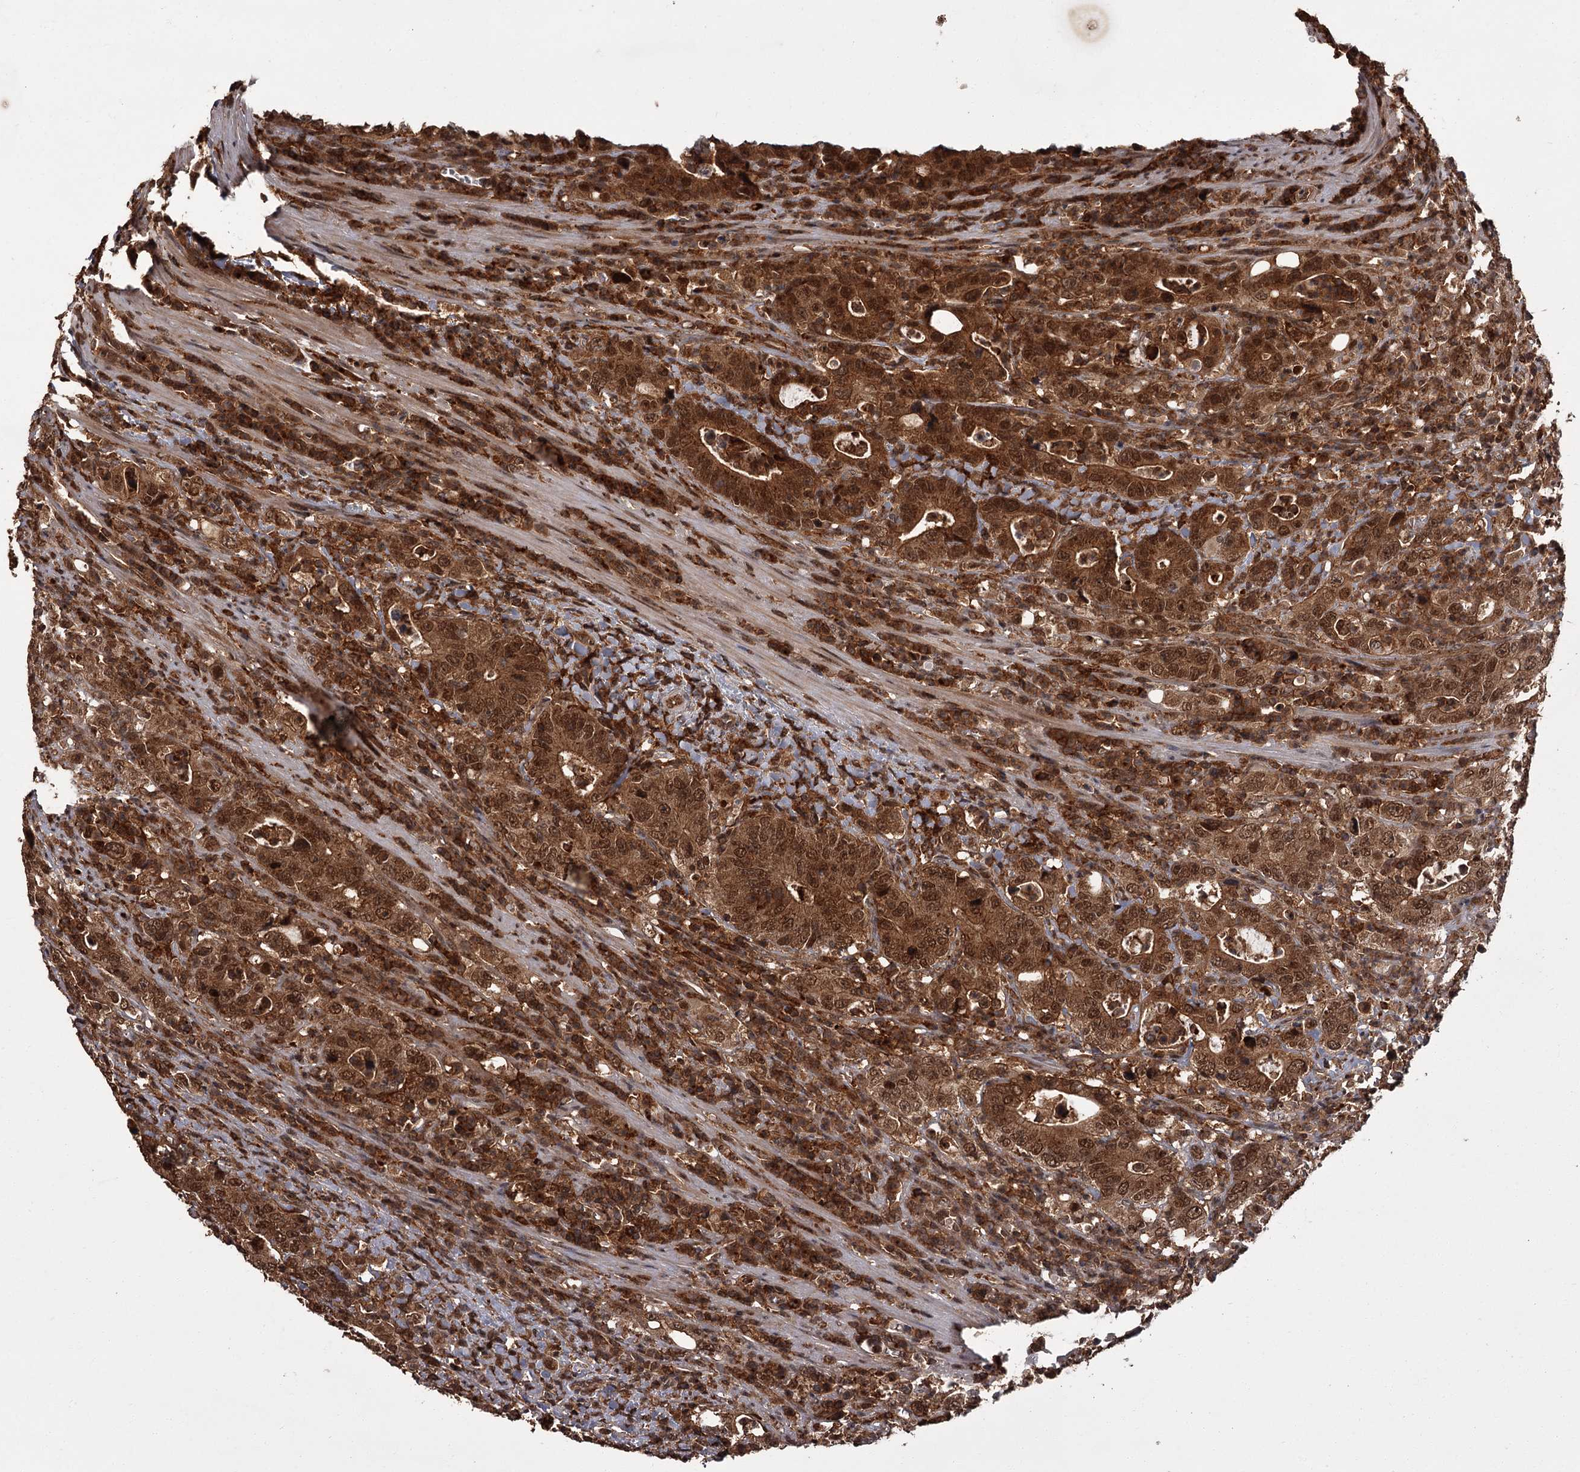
{"staining": {"intensity": "strong", "quantity": ">75%", "location": "cytoplasmic/membranous,nuclear"}, "tissue": "colorectal cancer", "cell_type": "Tumor cells", "image_type": "cancer", "snomed": [{"axis": "morphology", "description": "Adenocarcinoma, NOS"}, {"axis": "topography", "description": "Colon"}], "caption": "Colorectal cancer (adenocarcinoma) was stained to show a protein in brown. There is high levels of strong cytoplasmic/membranous and nuclear positivity in about >75% of tumor cells.", "gene": "TBC1D23", "patient": {"sex": "female", "age": 75}}